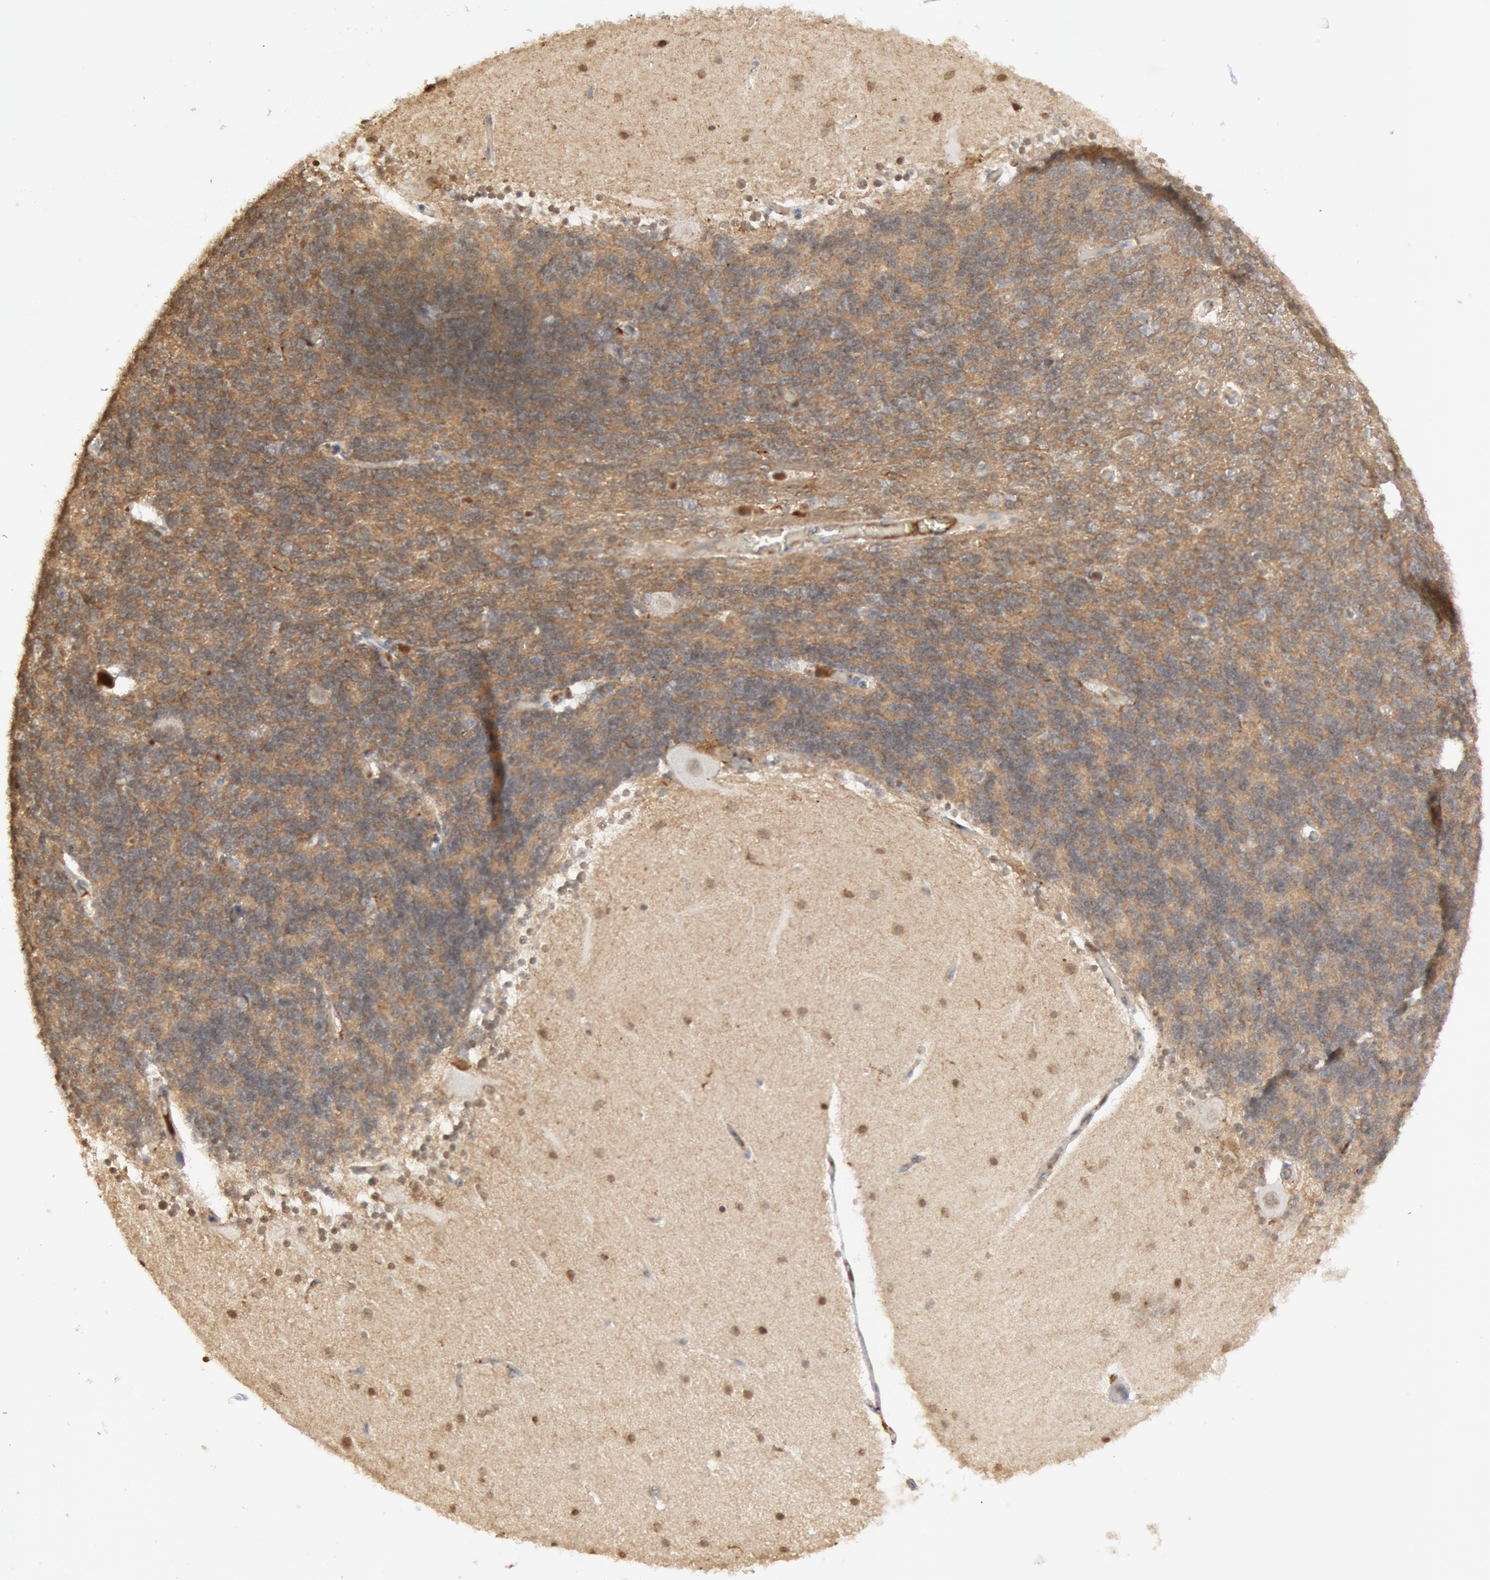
{"staining": {"intensity": "weak", "quantity": ">75%", "location": "cytoplasmic/membranous"}, "tissue": "cerebellum", "cell_type": "Cells in granular layer", "image_type": "normal", "snomed": [{"axis": "morphology", "description": "Normal tissue, NOS"}, {"axis": "topography", "description": "Cerebellum"}], "caption": "A photomicrograph showing weak cytoplasmic/membranous staining in approximately >75% of cells in granular layer in unremarkable cerebellum, as visualized by brown immunohistochemical staining.", "gene": "C1QC", "patient": {"sex": "female", "age": 54}}